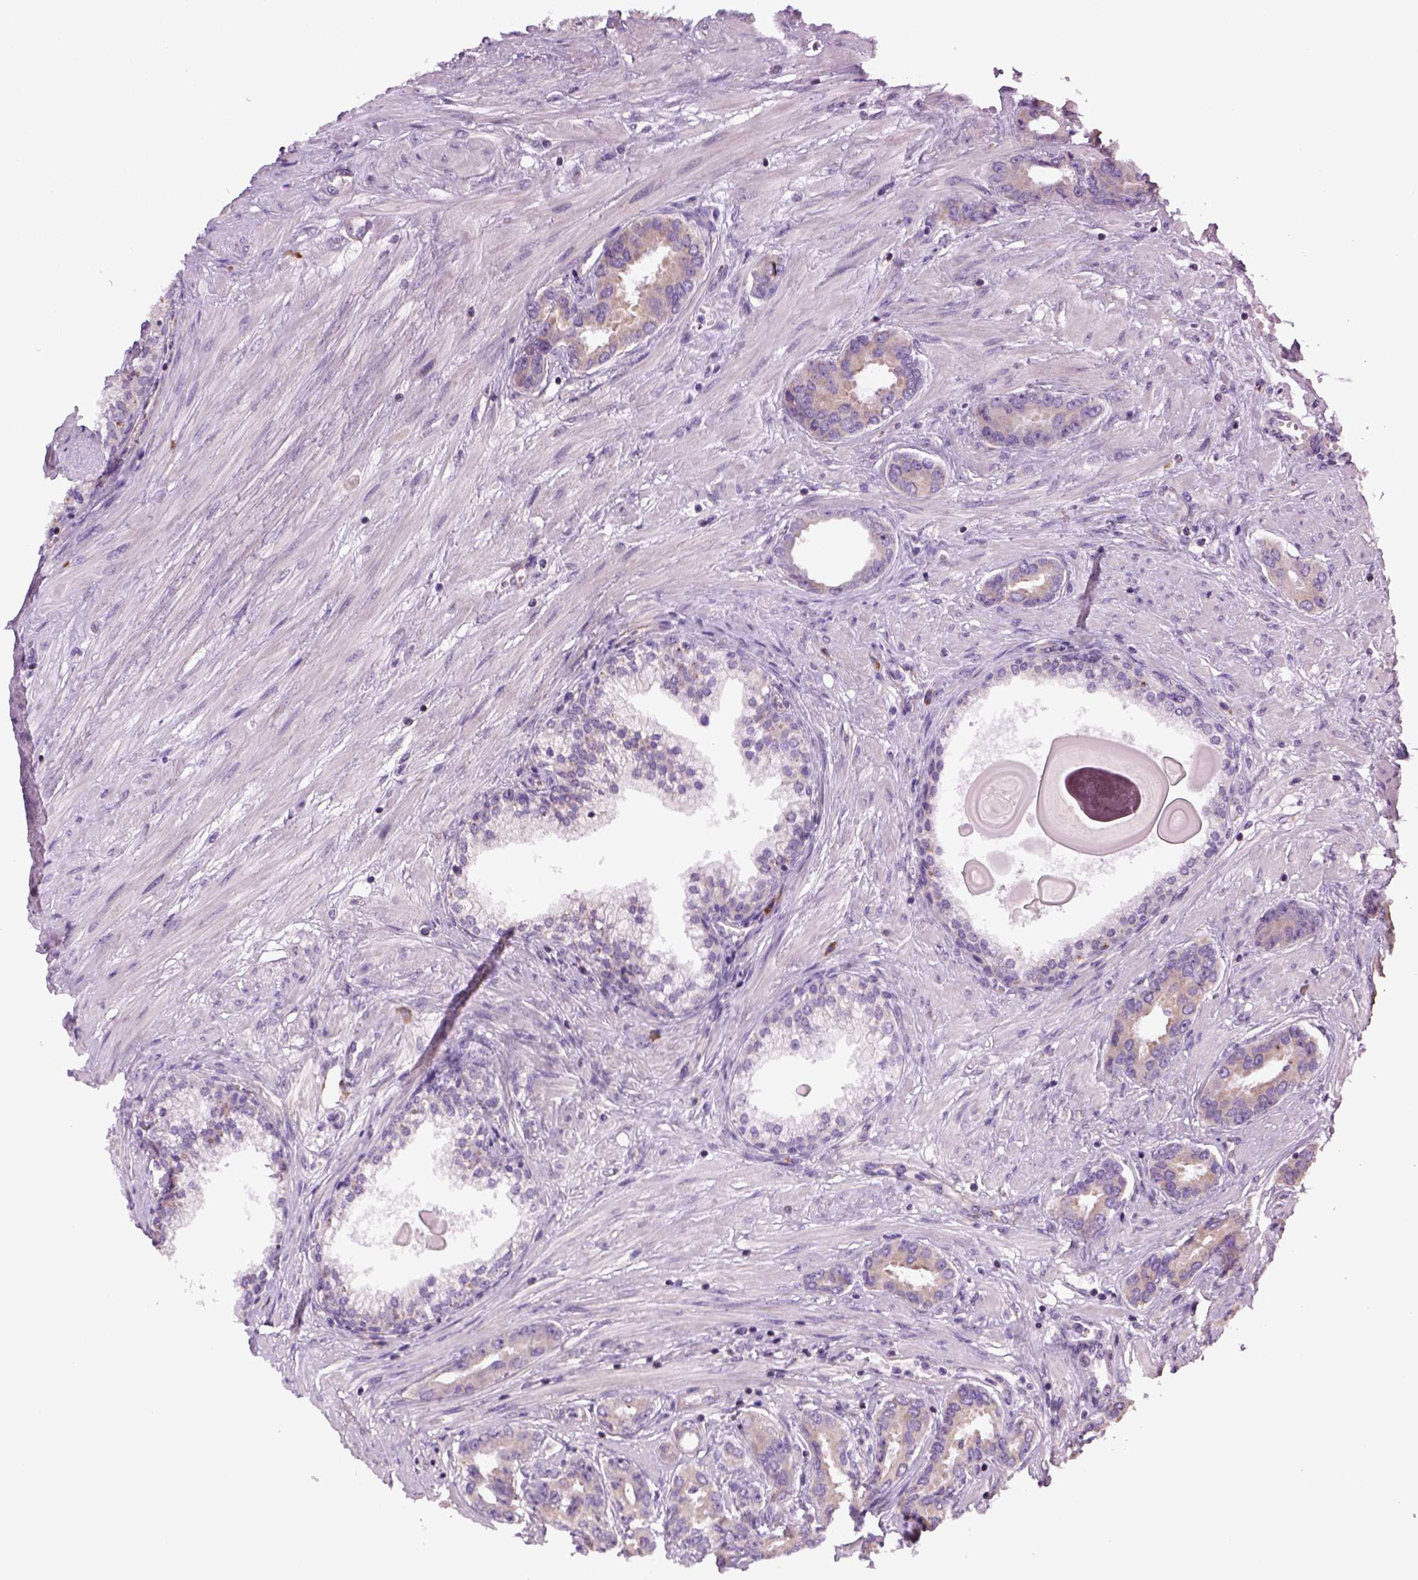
{"staining": {"intensity": "weak", "quantity": ">75%", "location": "cytoplasmic/membranous"}, "tissue": "prostate cancer", "cell_type": "Tumor cells", "image_type": "cancer", "snomed": [{"axis": "morphology", "description": "Adenocarcinoma, NOS"}, {"axis": "topography", "description": "Prostate"}], "caption": "The immunohistochemical stain labels weak cytoplasmic/membranous staining in tumor cells of prostate adenocarcinoma tissue. (brown staining indicates protein expression, while blue staining denotes nuclei).", "gene": "TPRG1", "patient": {"sex": "male", "age": 67}}